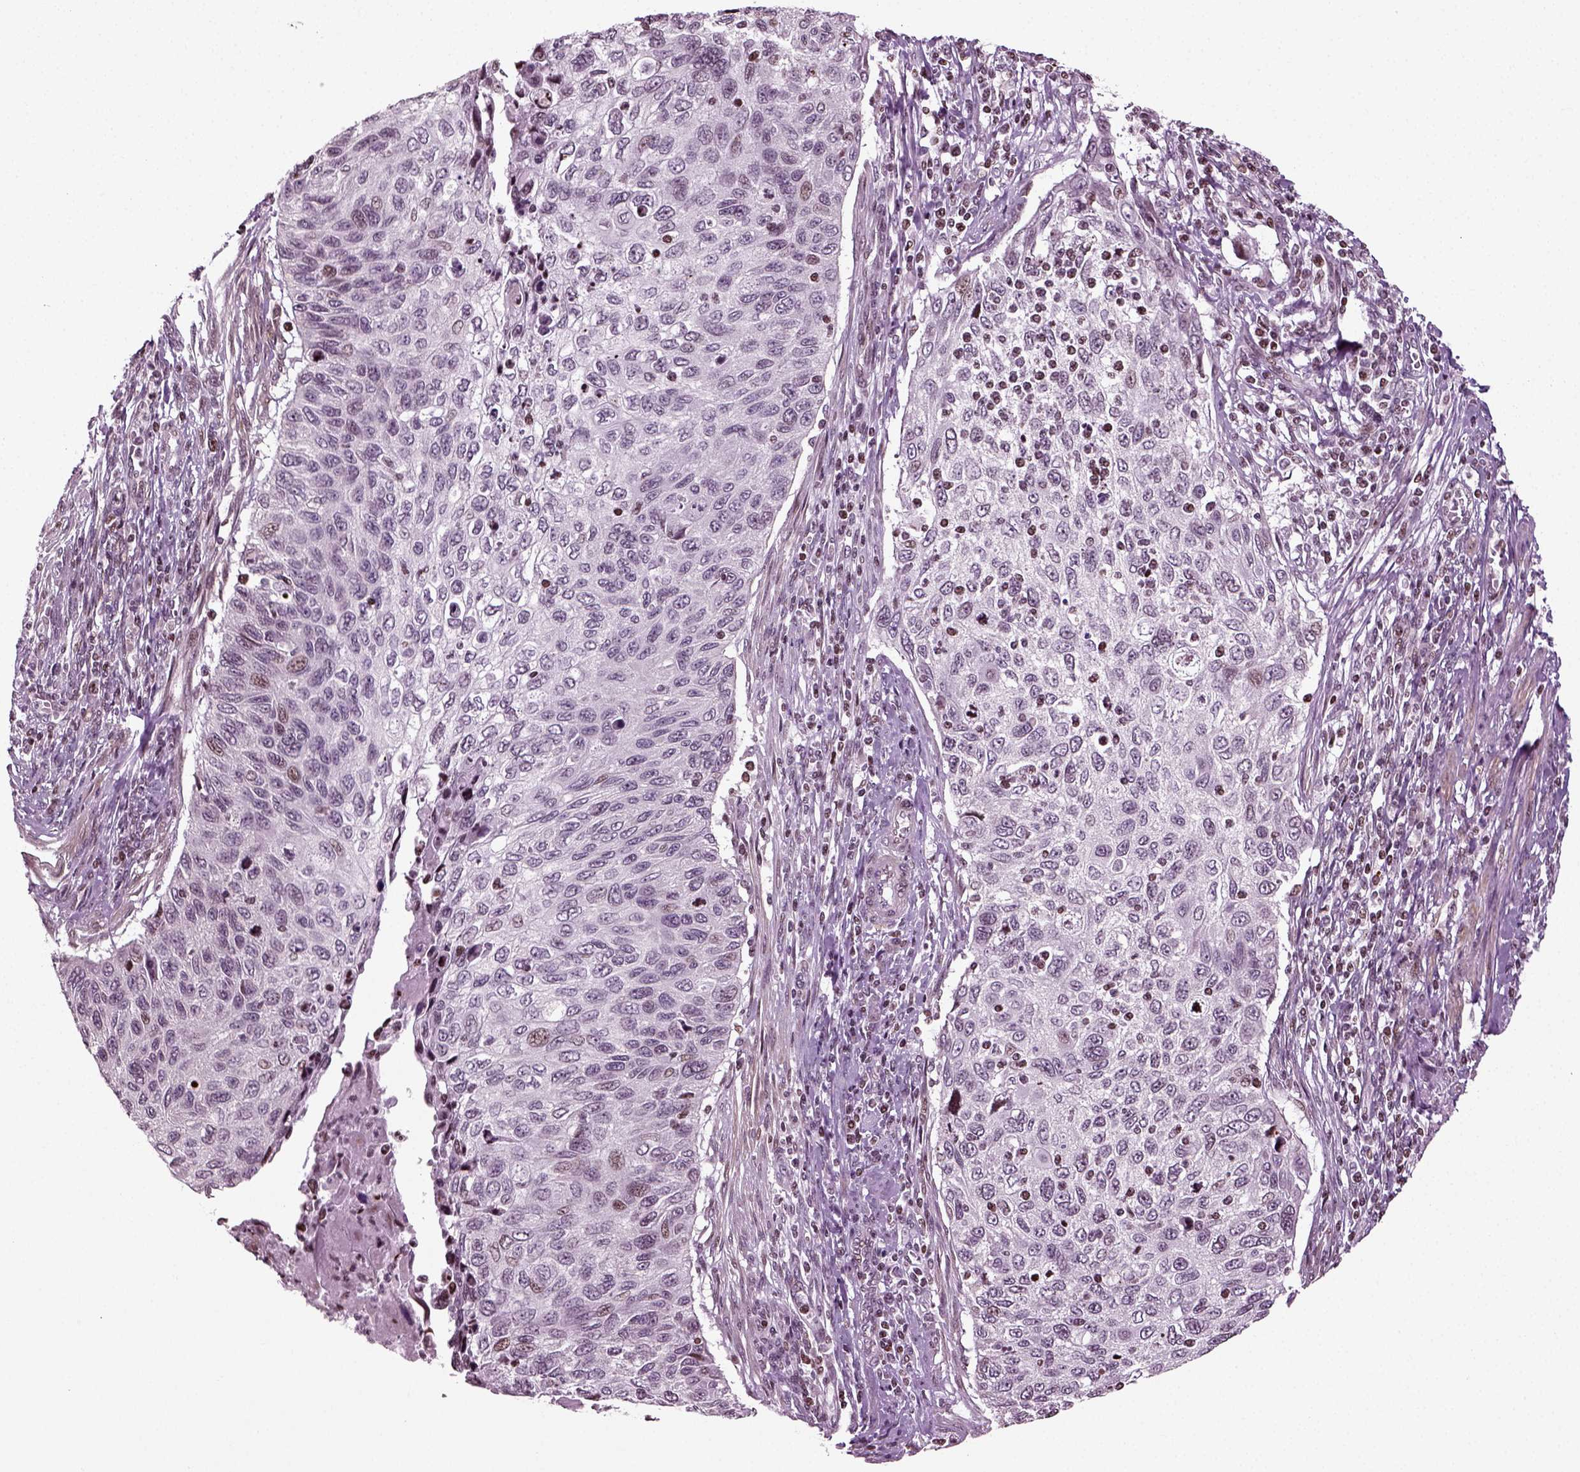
{"staining": {"intensity": "weak", "quantity": "<25%", "location": "nuclear"}, "tissue": "cervical cancer", "cell_type": "Tumor cells", "image_type": "cancer", "snomed": [{"axis": "morphology", "description": "Squamous cell carcinoma, NOS"}, {"axis": "topography", "description": "Cervix"}], "caption": "Immunohistochemistry micrograph of neoplastic tissue: human cervical squamous cell carcinoma stained with DAB demonstrates no significant protein positivity in tumor cells.", "gene": "HEYL", "patient": {"sex": "female", "age": 70}}